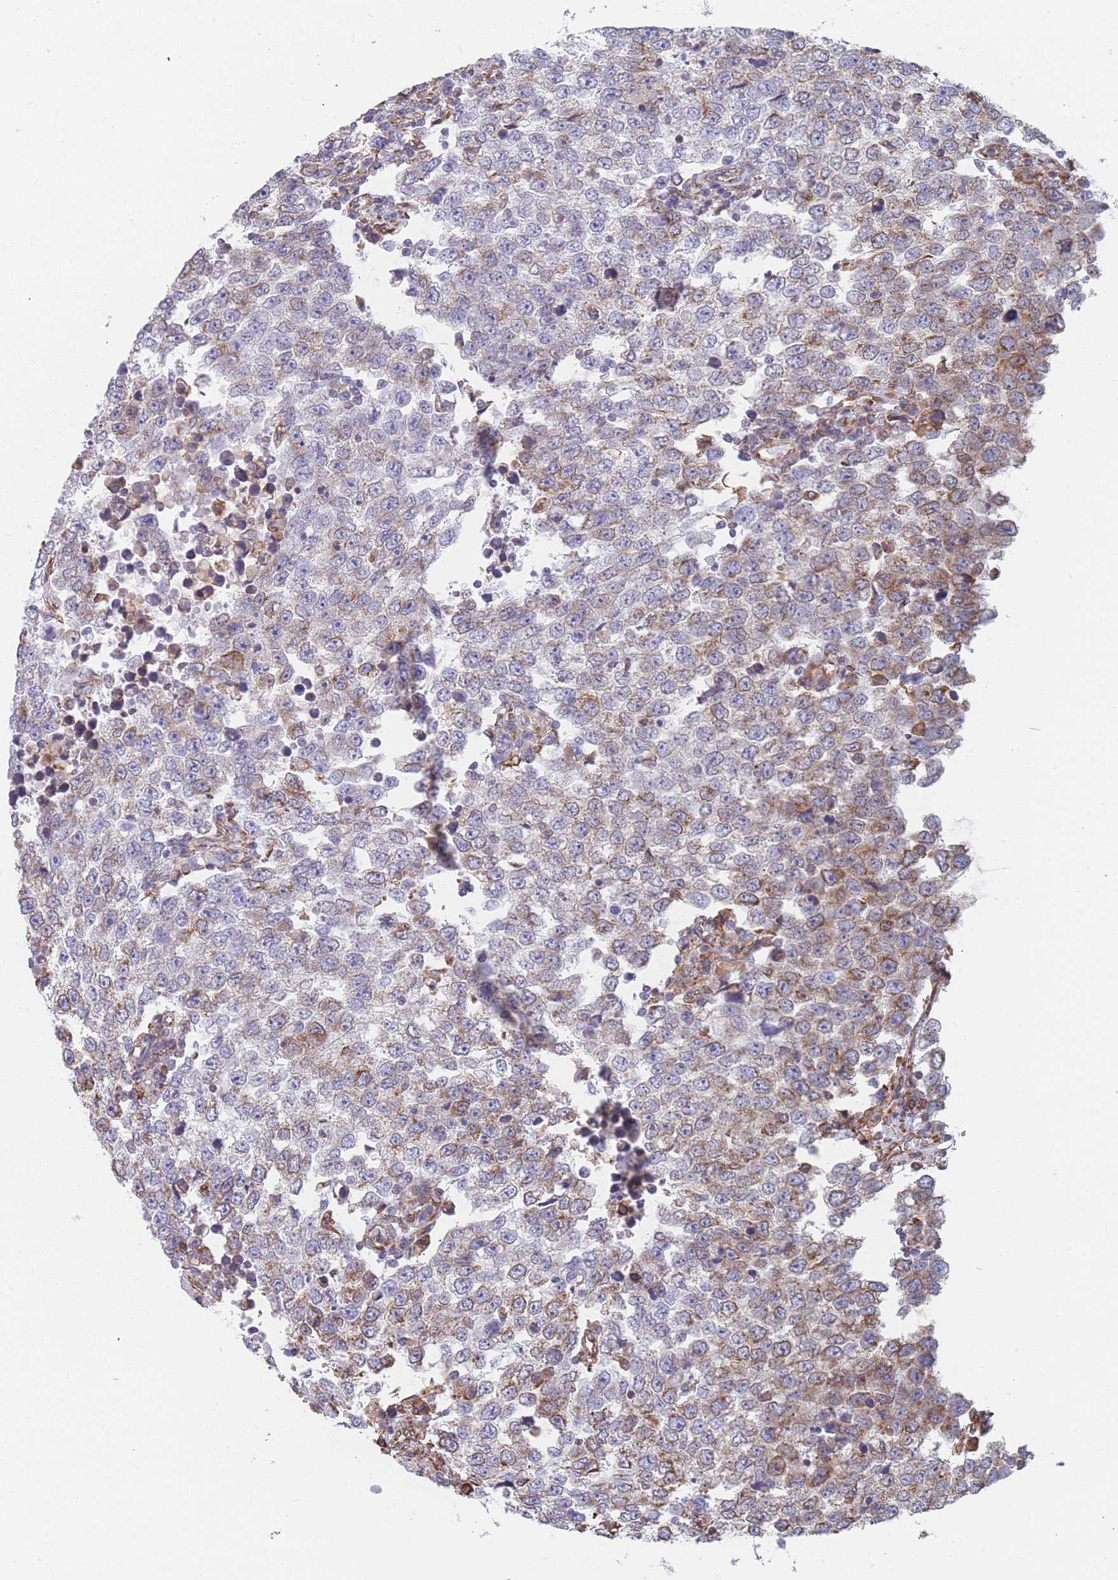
{"staining": {"intensity": "weak", "quantity": "25%-75%", "location": "cytoplasmic/membranous"}, "tissue": "testis cancer", "cell_type": "Tumor cells", "image_type": "cancer", "snomed": [{"axis": "morphology", "description": "Seminoma, NOS"}, {"axis": "morphology", "description": "Carcinoma, Embryonal, NOS"}, {"axis": "topography", "description": "Testis"}], "caption": "Immunohistochemical staining of testis cancer reveals low levels of weak cytoplasmic/membranous protein positivity in about 25%-75% of tumor cells.", "gene": "OR7C2", "patient": {"sex": "male", "age": 28}}